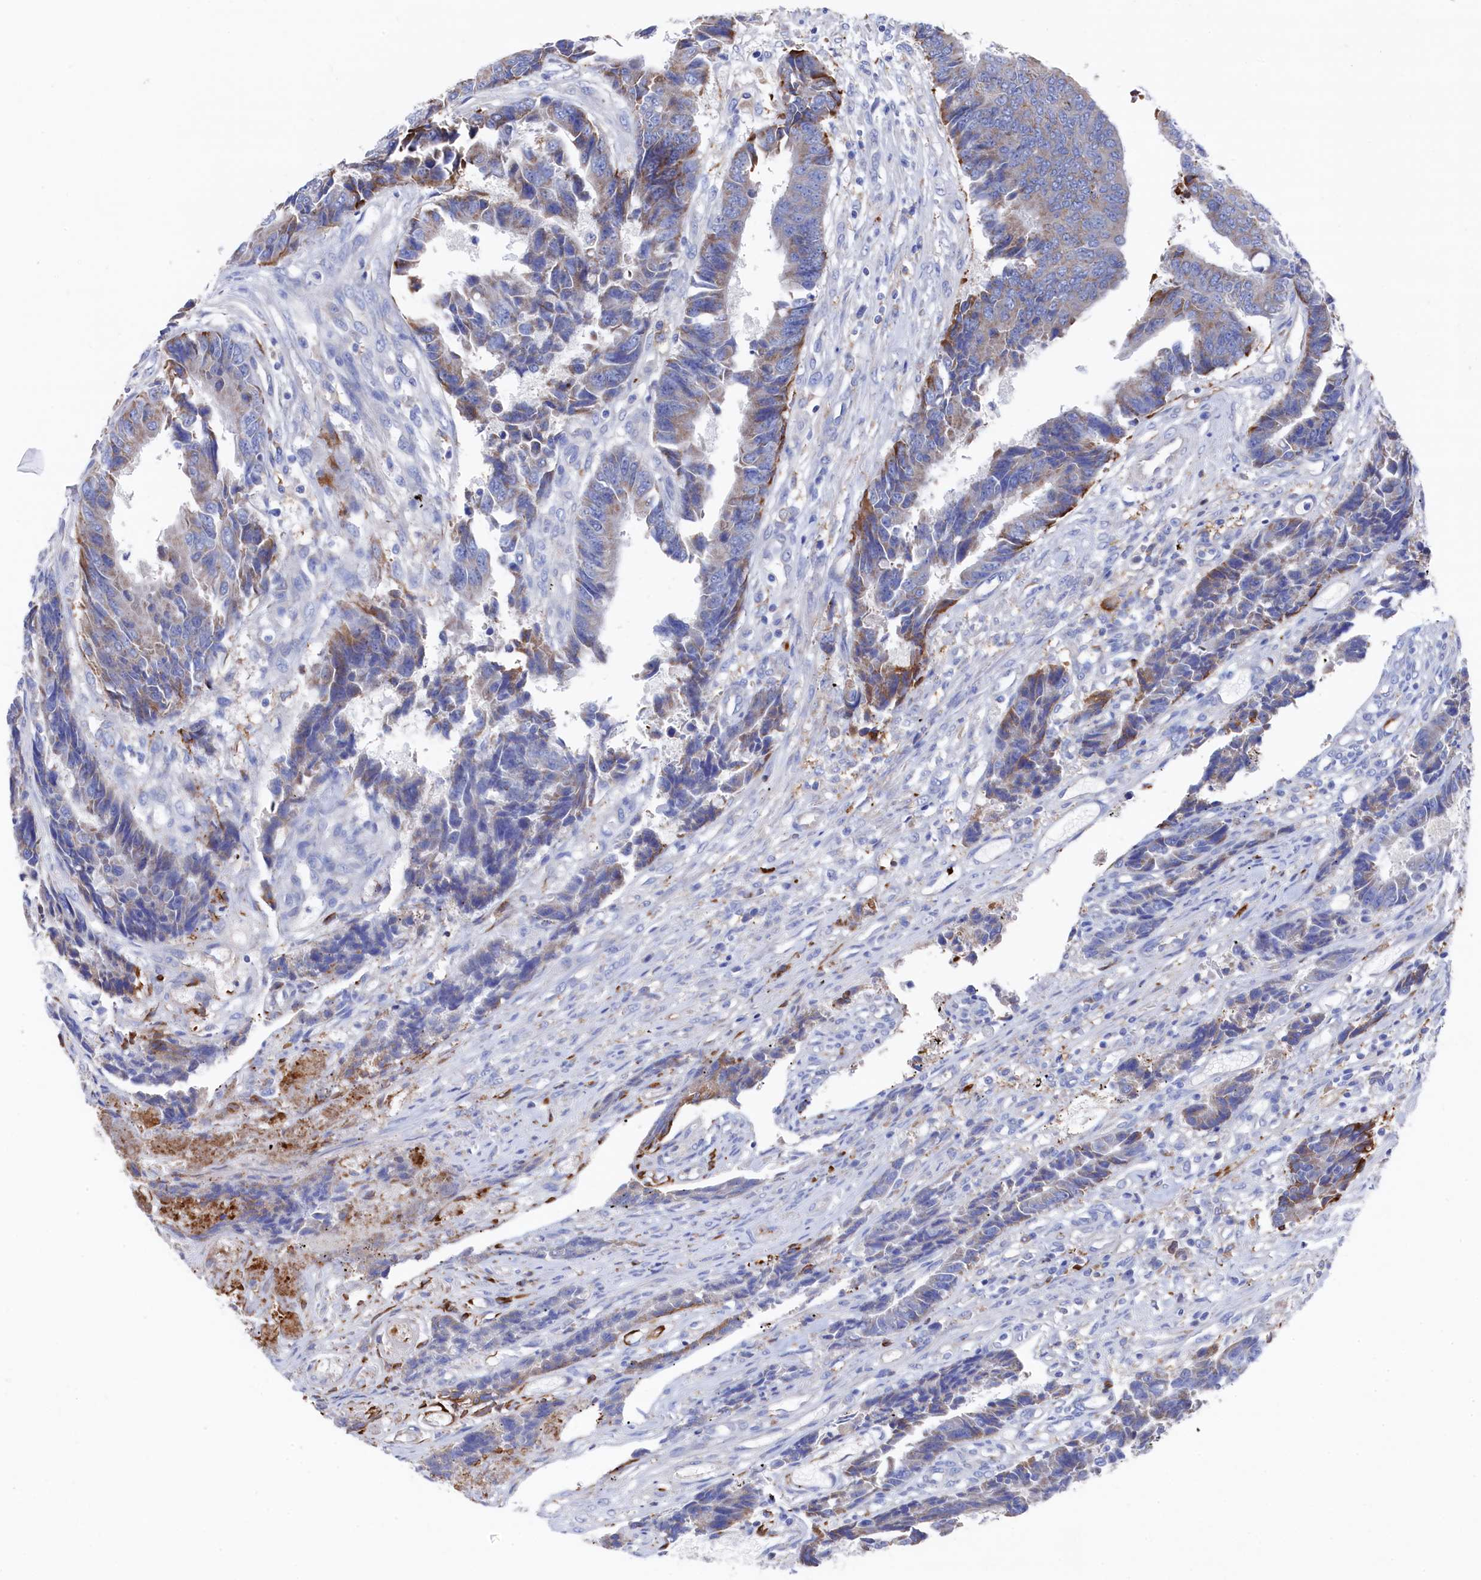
{"staining": {"intensity": "weak", "quantity": "25%-75%", "location": "cytoplasmic/membranous"}, "tissue": "colorectal cancer", "cell_type": "Tumor cells", "image_type": "cancer", "snomed": [{"axis": "morphology", "description": "Adenocarcinoma, NOS"}, {"axis": "topography", "description": "Rectum"}], "caption": "Immunohistochemical staining of adenocarcinoma (colorectal) displays low levels of weak cytoplasmic/membranous expression in approximately 25%-75% of tumor cells. (brown staining indicates protein expression, while blue staining denotes nuclei).", "gene": "C12orf73", "patient": {"sex": "male", "age": 84}}